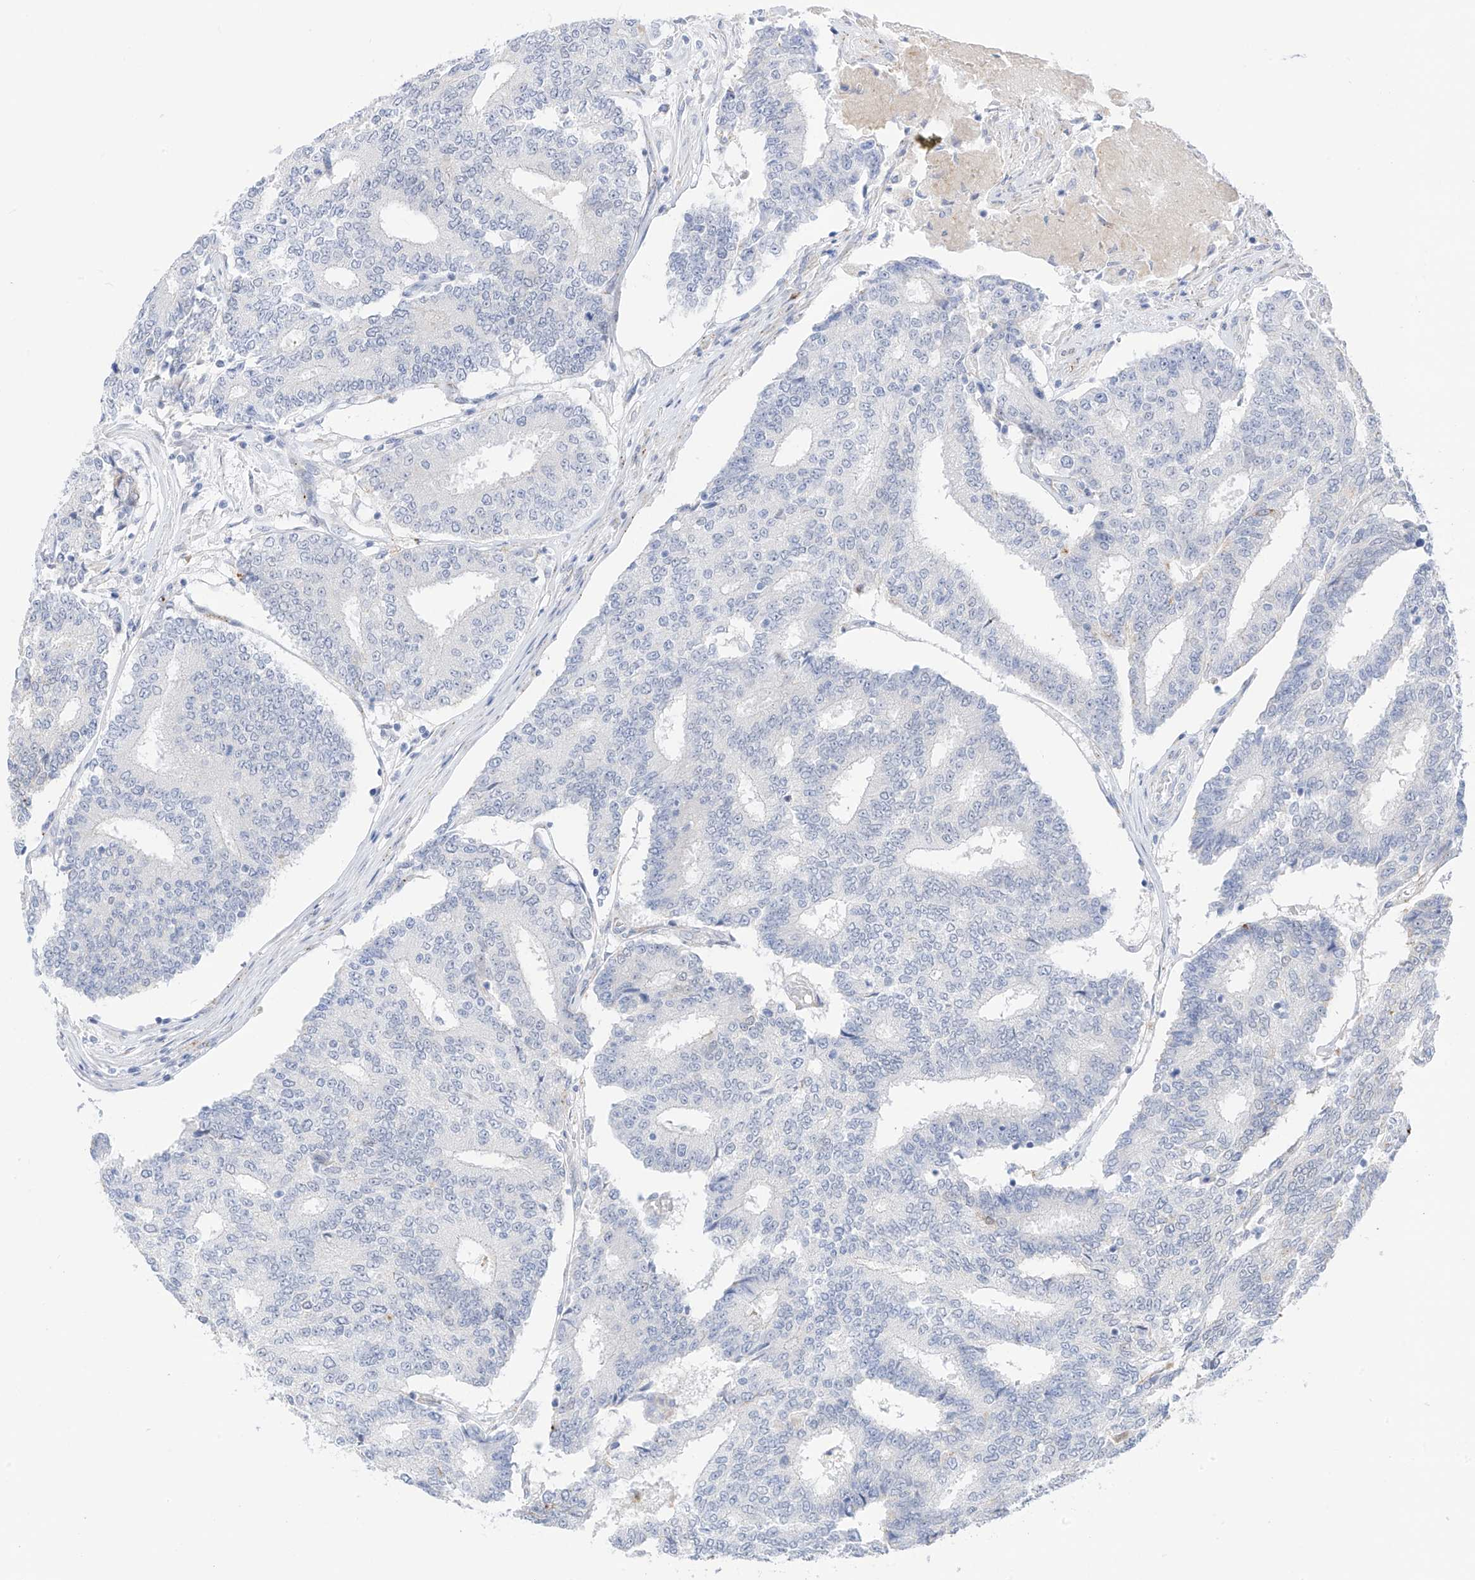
{"staining": {"intensity": "negative", "quantity": "none", "location": "none"}, "tissue": "prostate cancer", "cell_type": "Tumor cells", "image_type": "cancer", "snomed": [{"axis": "morphology", "description": "Normal tissue, NOS"}, {"axis": "morphology", "description": "Adenocarcinoma, High grade"}, {"axis": "topography", "description": "Prostate"}, {"axis": "topography", "description": "Seminal veicle"}], "caption": "The histopathology image demonstrates no staining of tumor cells in prostate adenocarcinoma (high-grade).", "gene": "PSPH", "patient": {"sex": "male", "age": 55}}